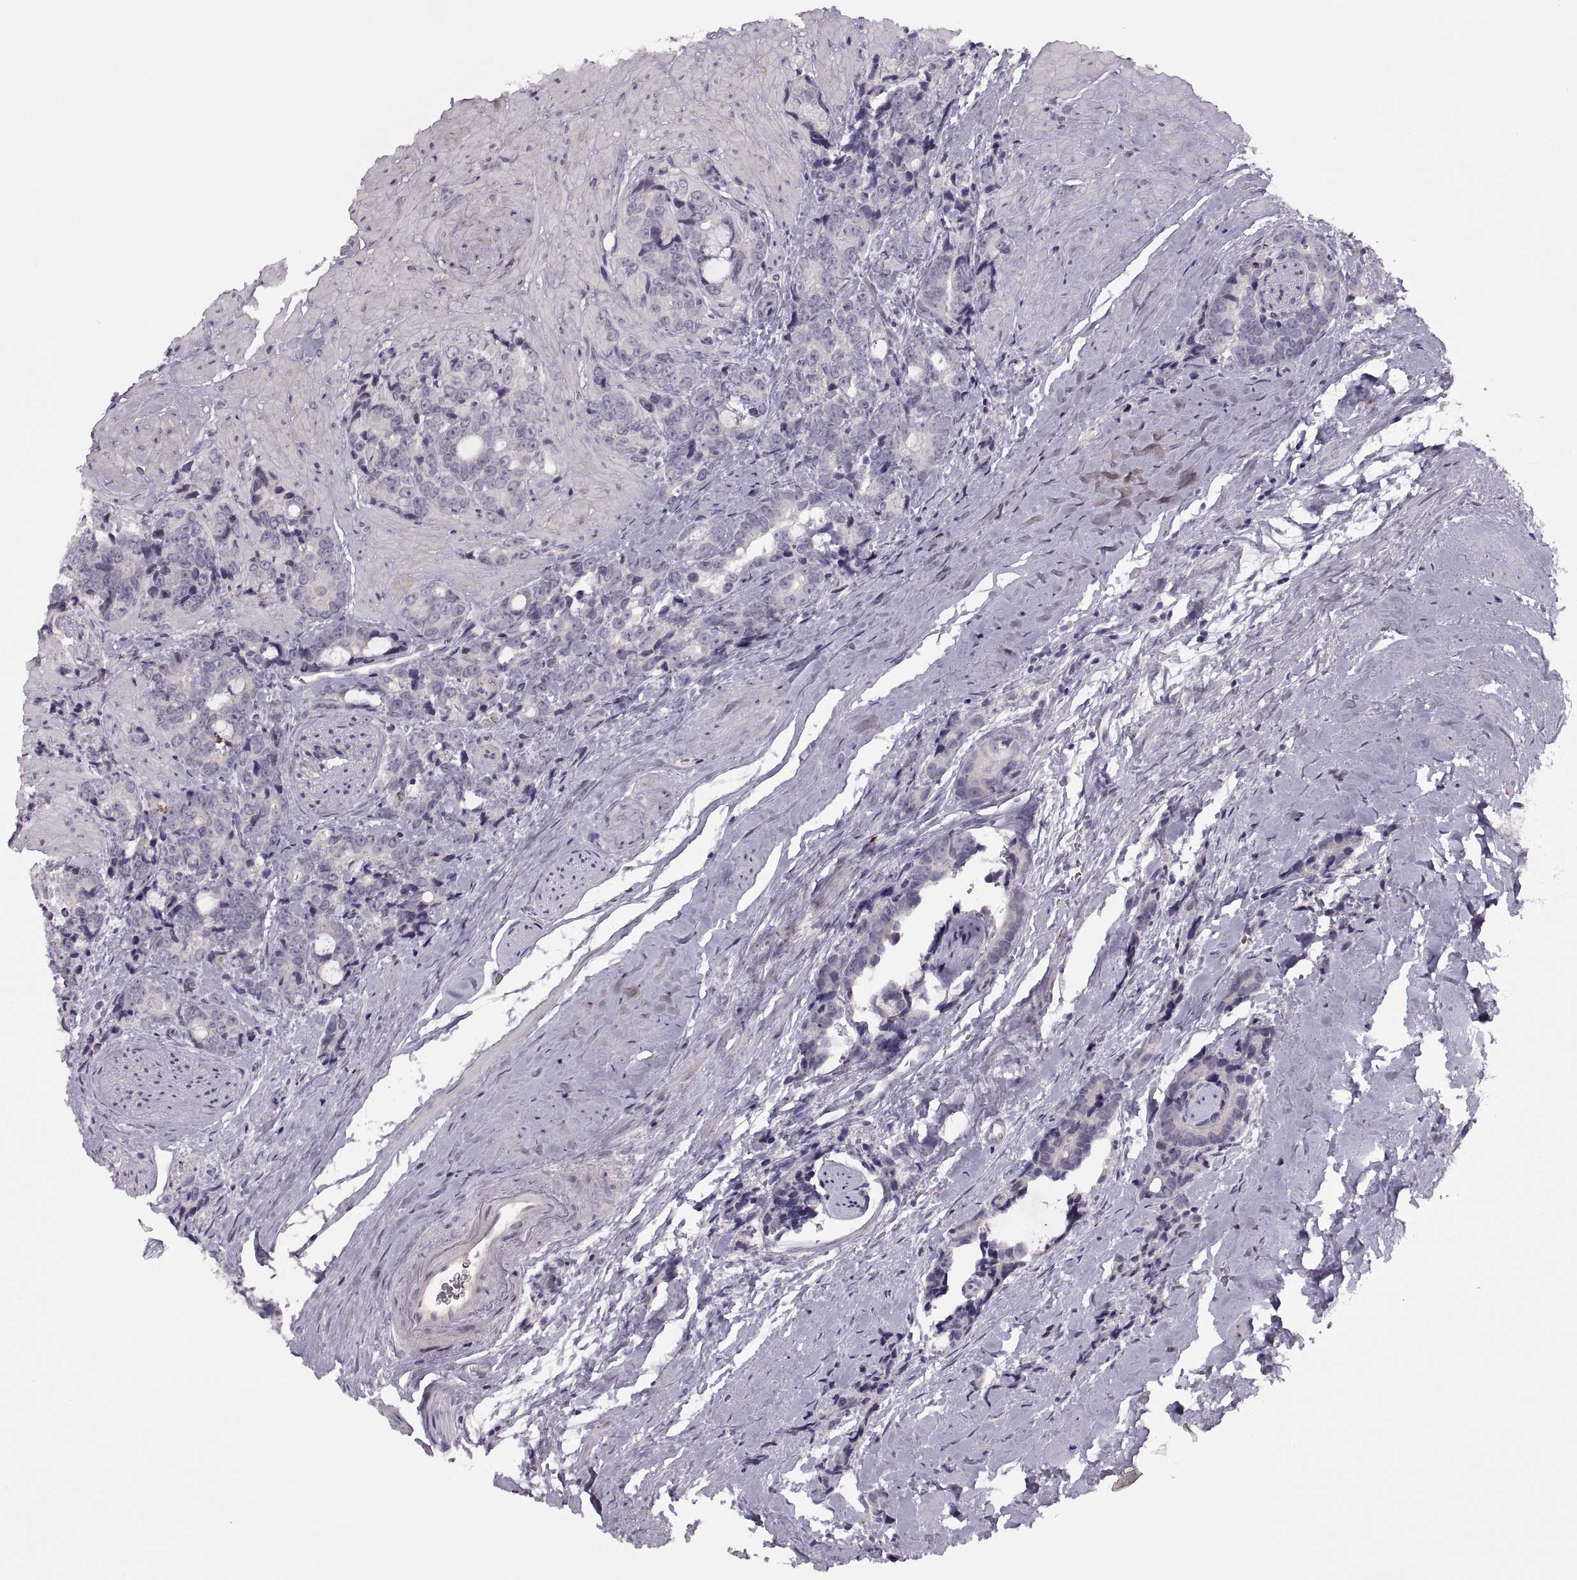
{"staining": {"intensity": "negative", "quantity": "none", "location": "none"}, "tissue": "prostate cancer", "cell_type": "Tumor cells", "image_type": "cancer", "snomed": [{"axis": "morphology", "description": "Adenocarcinoma, High grade"}, {"axis": "topography", "description": "Prostate"}], "caption": "IHC image of neoplastic tissue: prostate high-grade adenocarcinoma stained with DAB exhibits no significant protein expression in tumor cells.", "gene": "CHCT1", "patient": {"sex": "male", "age": 74}}